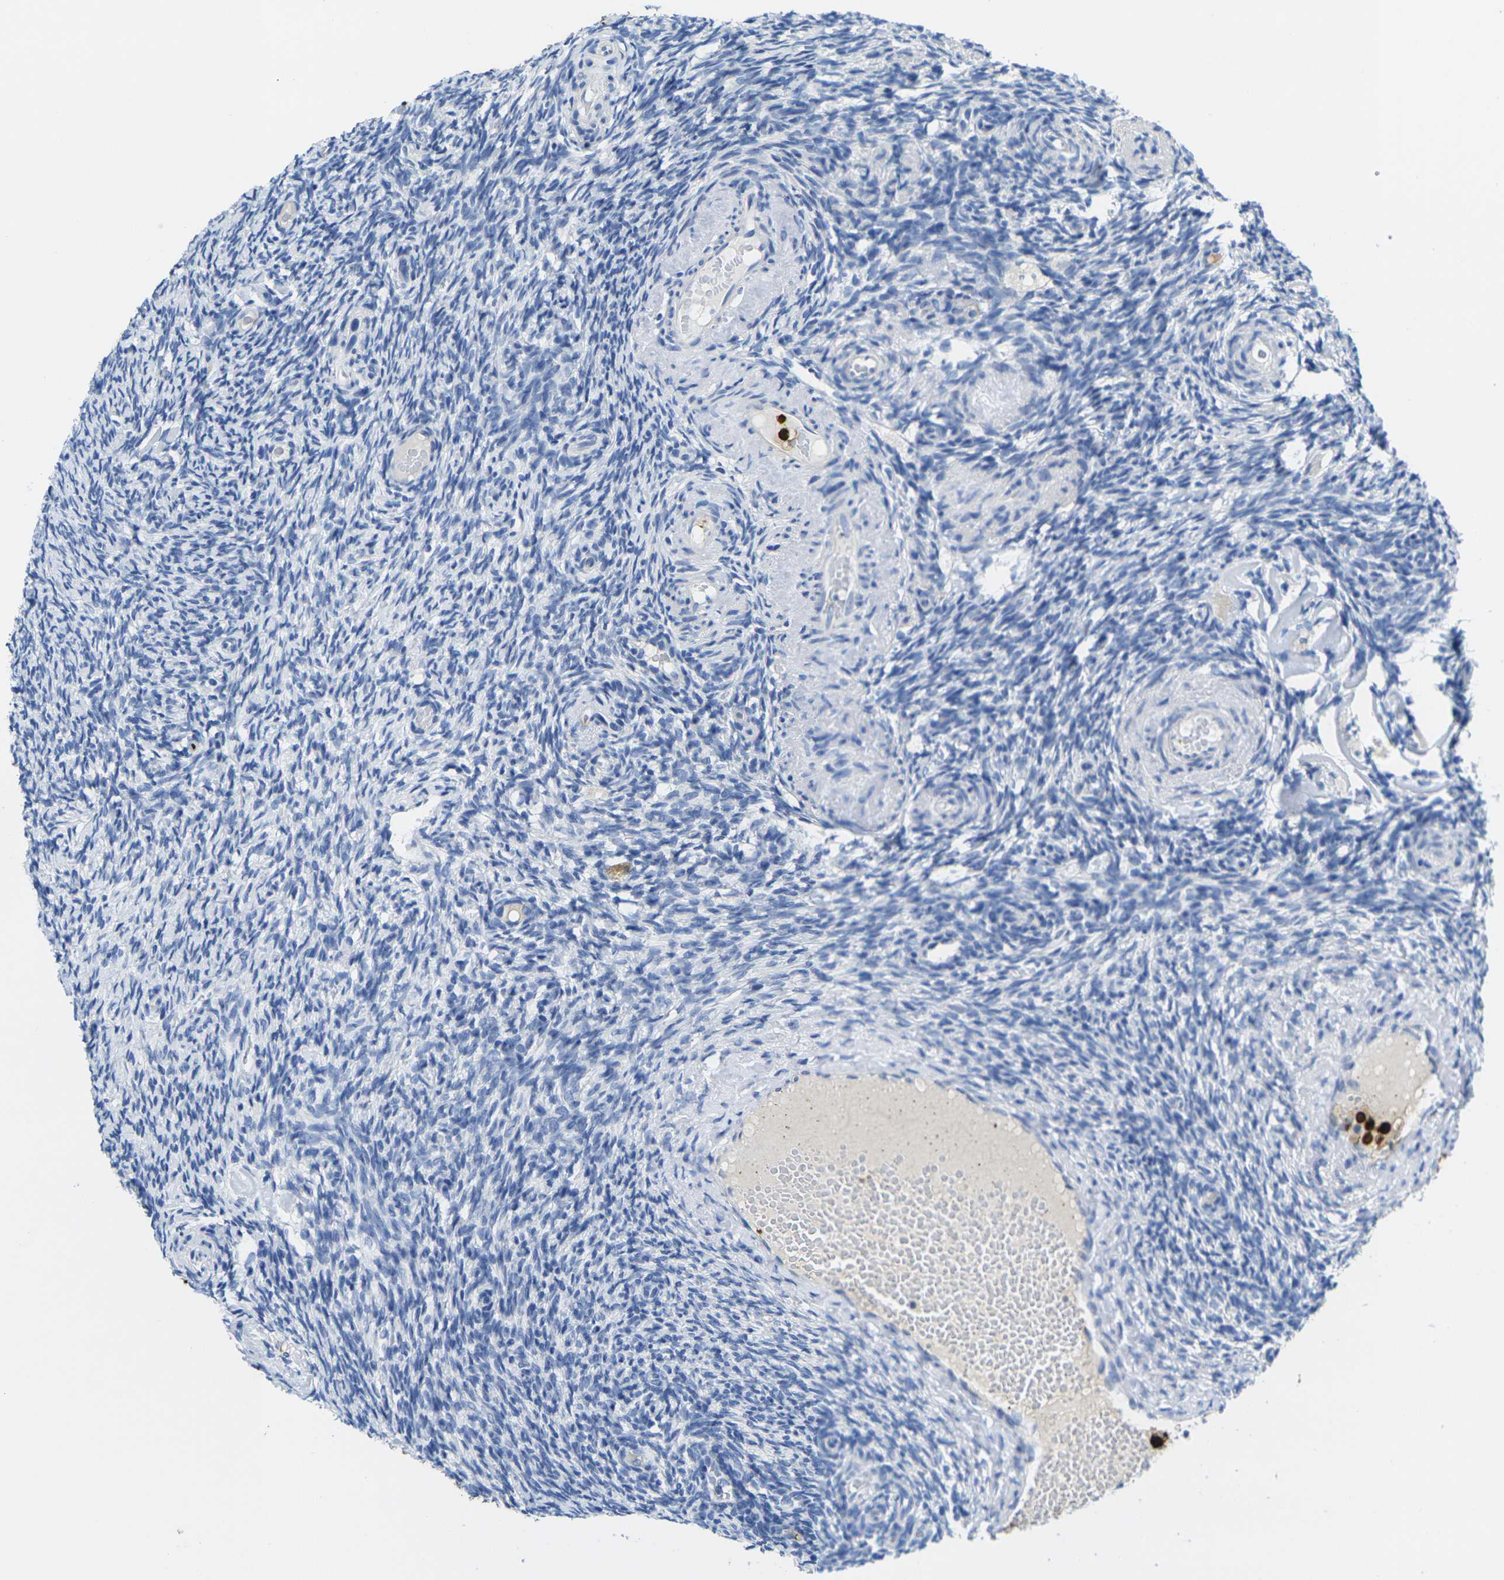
{"staining": {"intensity": "negative", "quantity": "none", "location": "none"}, "tissue": "ovary", "cell_type": "Ovarian stroma cells", "image_type": "normal", "snomed": [{"axis": "morphology", "description": "Normal tissue, NOS"}, {"axis": "topography", "description": "Ovary"}], "caption": "Protein analysis of benign ovary displays no significant expression in ovarian stroma cells. (DAB IHC with hematoxylin counter stain).", "gene": "S100A9", "patient": {"sex": "female", "age": 60}}